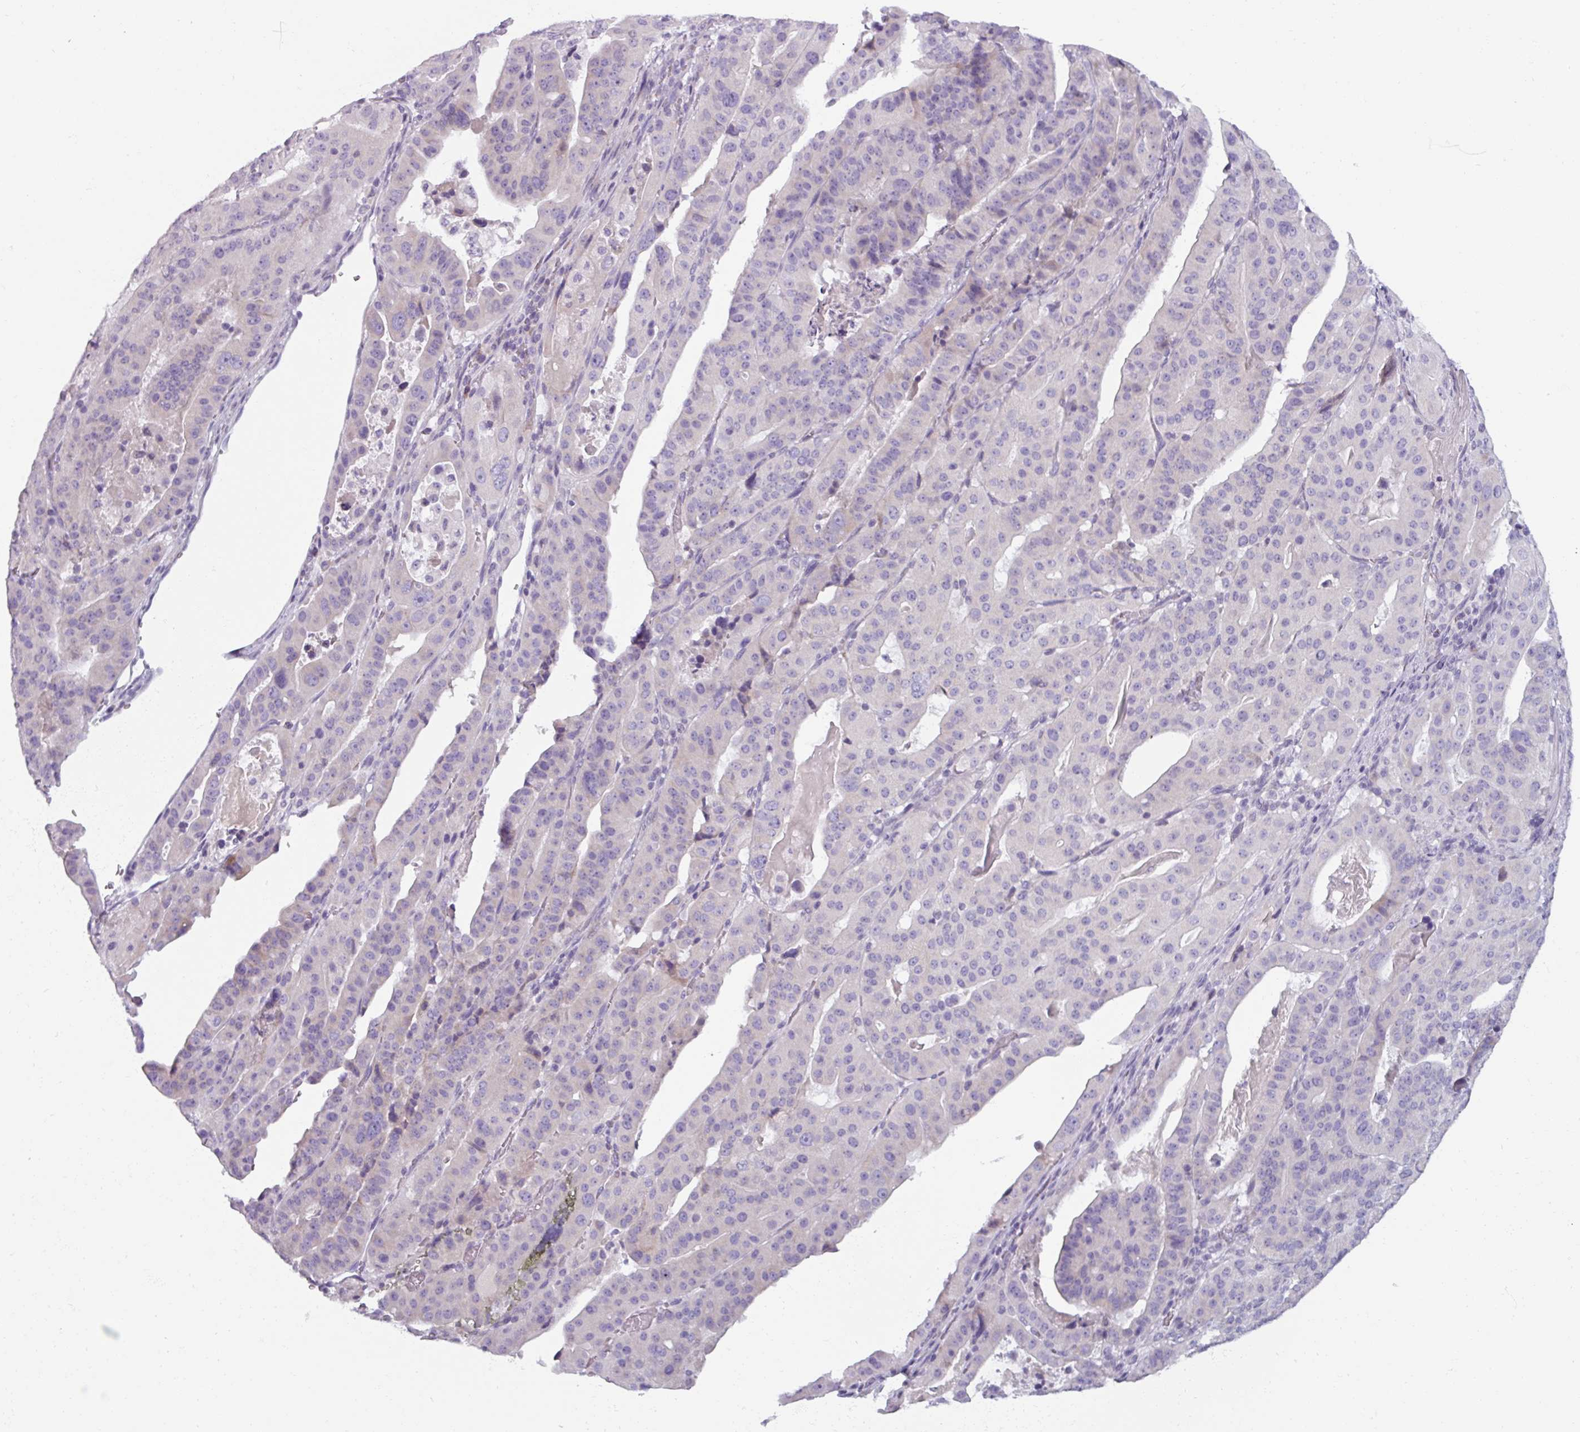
{"staining": {"intensity": "negative", "quantity": "none", "location": "none"}, "tissue": "stomach cancer", "cell_type": "Tumor cells", "image_type": "cancer", "snomed": [{"axis": "morphology", "description": "Adenocarcinoma, NOS"}, {"axis": "topography", "description": "Stomach"}], "caption": "This is an immunohistochemistry (IHC) image of human stomach cancer. There is no positivity in tumor cells.", "gene": "SMIM11", "patient": {"sex": "male", "age": 48}}